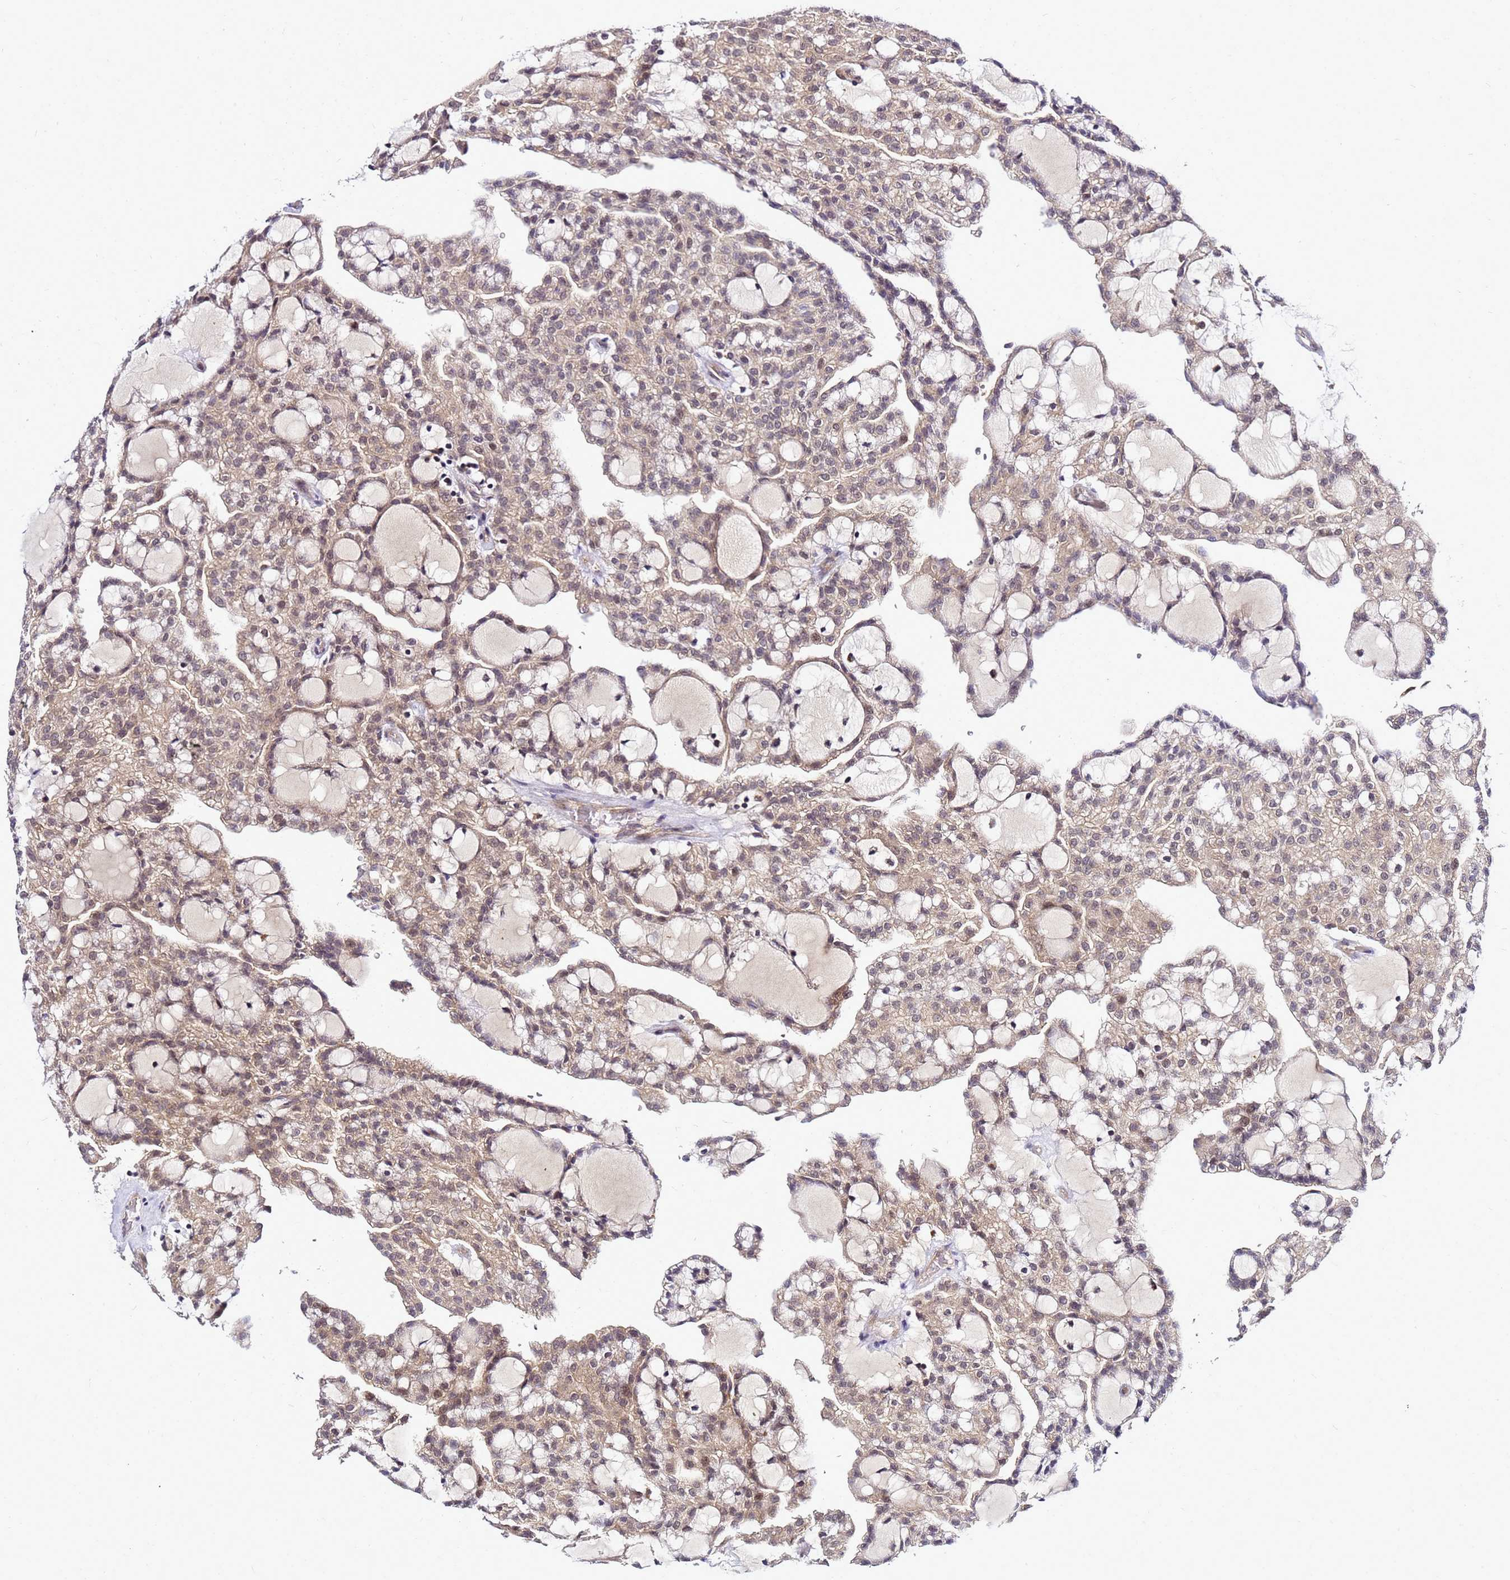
{"staining": {"intensity": "weak", "quantity": ">75%", "location": "cytoplasmic/membranous,nuclear"}, "tissue": "renal cancer", "cell_type": "Tumor cells", "image_type": "cancer", "snomed": [{"axis": "morphology", "description": "Adenocarcinoma, NOS"}, {"axis": "topography", "description": "Kidney"}], "caption": "Renal cancer (adenocarcinoma) stained with a protein marker displays weak staining in tumor cells.", "gene": "SAT1", "patient": {"sex": "male", "age": 63}}